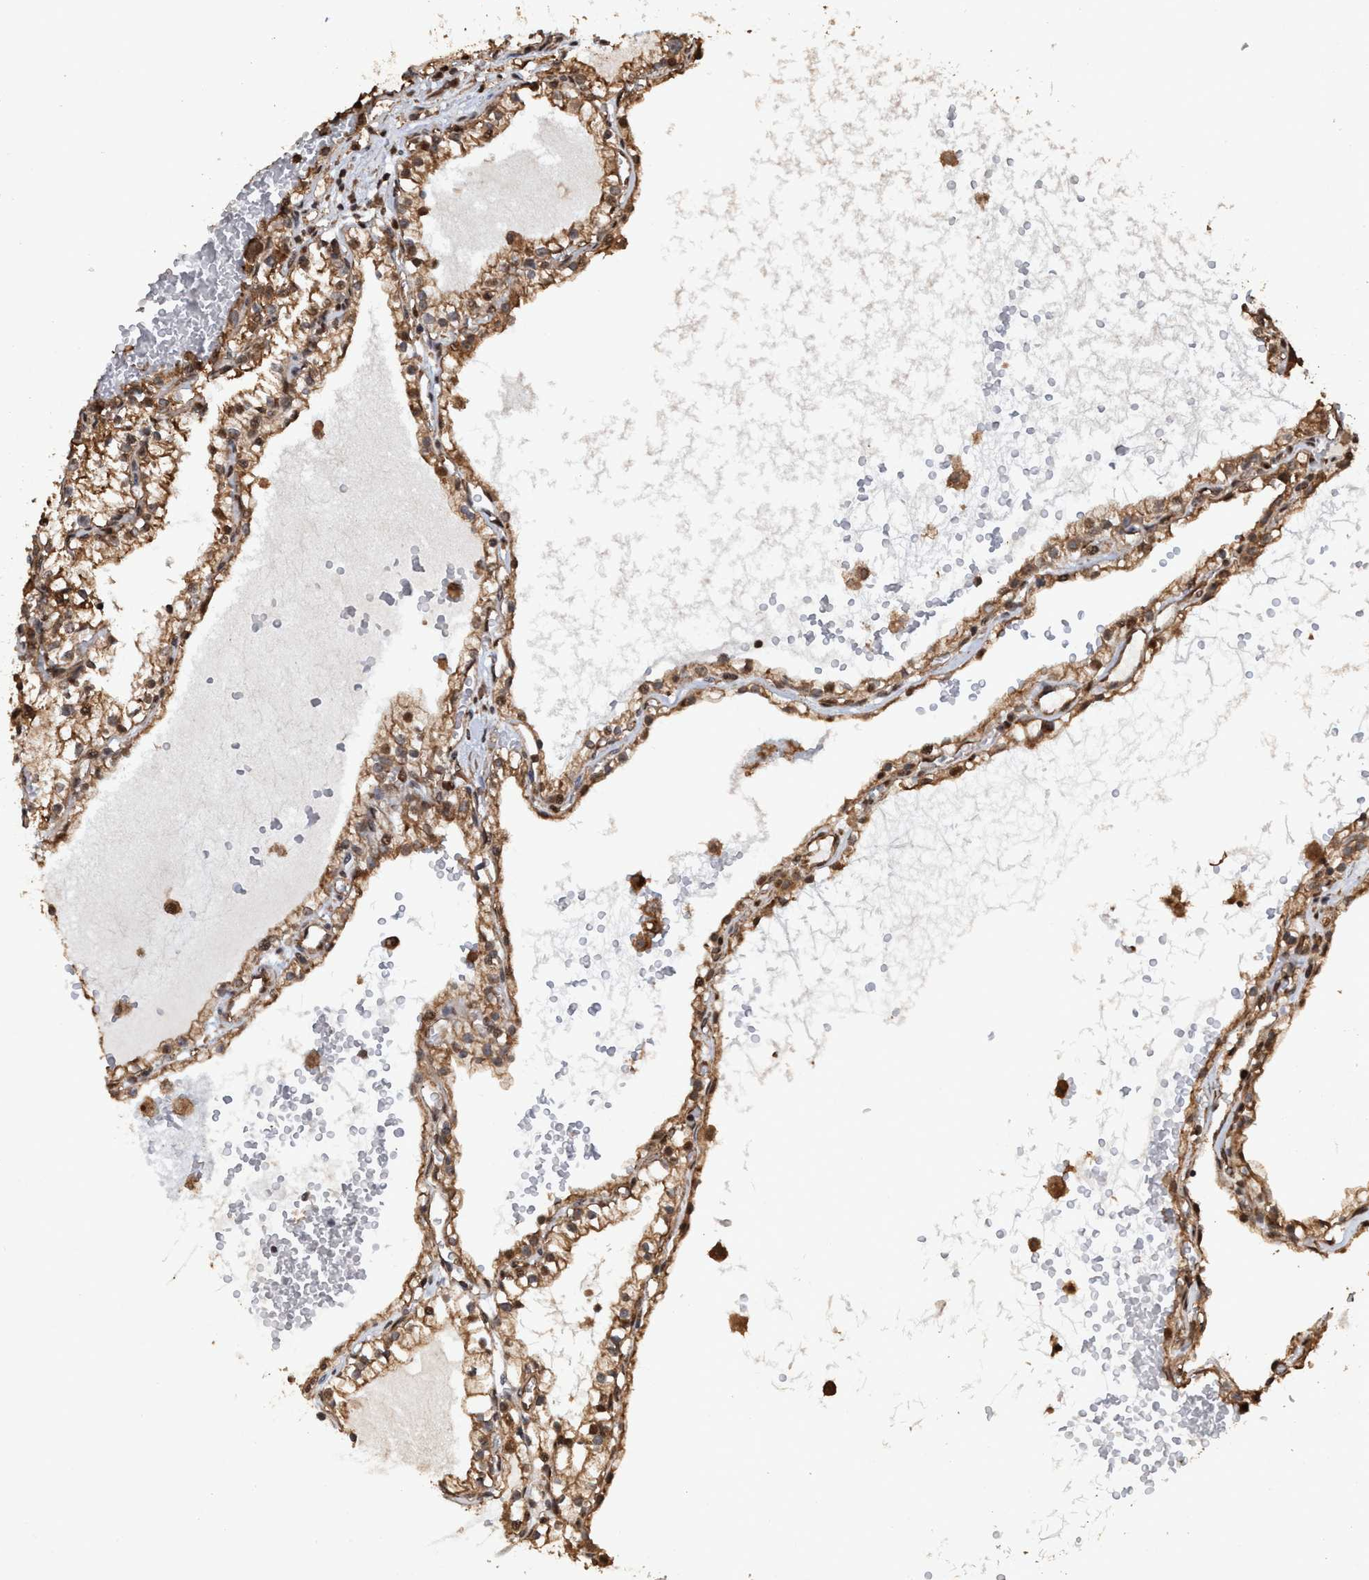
{"staining": {"intensity": "moderate", "quantity": ">75%", "location": "cytoplasmic/membranous,nuclear"}, "tissue": "renal cancer", "cell_type": "Tumor cells", "image_type": "cancer", "snomed": [{"axis": "morphology", "description": "Adenocarcinoma, NOS"}, {"axis": "topography", "description": "Kidney"}], "caption": "Brown immunohistochemical staining in adenocarcinoma (renal) reveals moderate cytoplasmic/membranous and nuclear positivity in approximately >75% of tumor cells.", "gene": "TRPC7", "patient": {"sex": "female", "age": 41}}